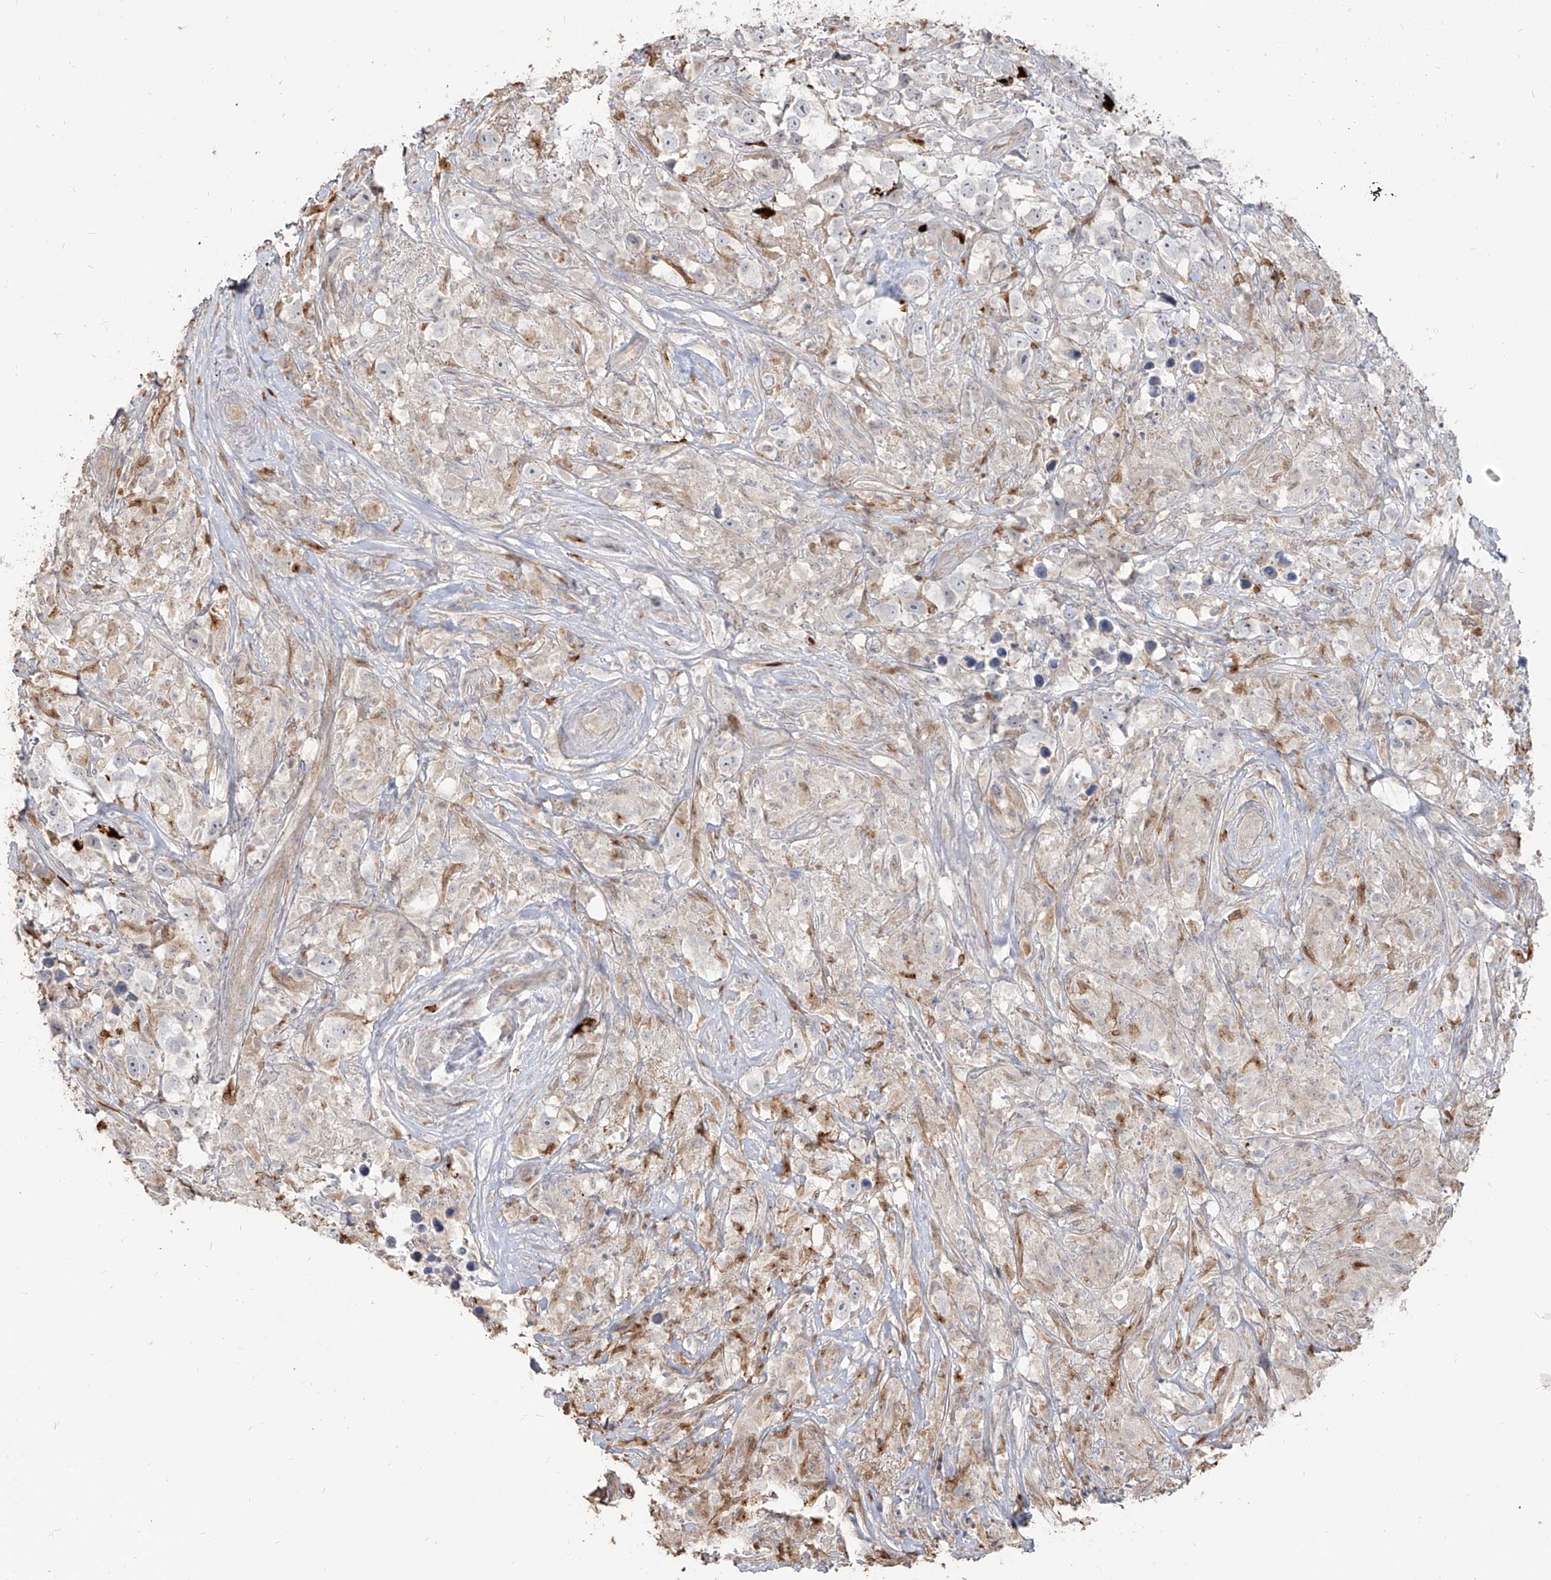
{"staining": {"intensity": "negative", "quantity": "none", "location": "none"}, "tissue": "testis cancer", "cell_type": "Tumor cells", "image_type": "cancer", "snomed": [{"axis": "morphology", "description": "Seminoma, NOS"}, {"axis": "topography", "description": "Testis"}], "caption": "IHC image of neoplastic tissue: seminoma (testis) stained with DAB displays no significant protein staining in tumor cells.", "gene": "ZNF227", "patient": {"sex": "male", "age": 49}}